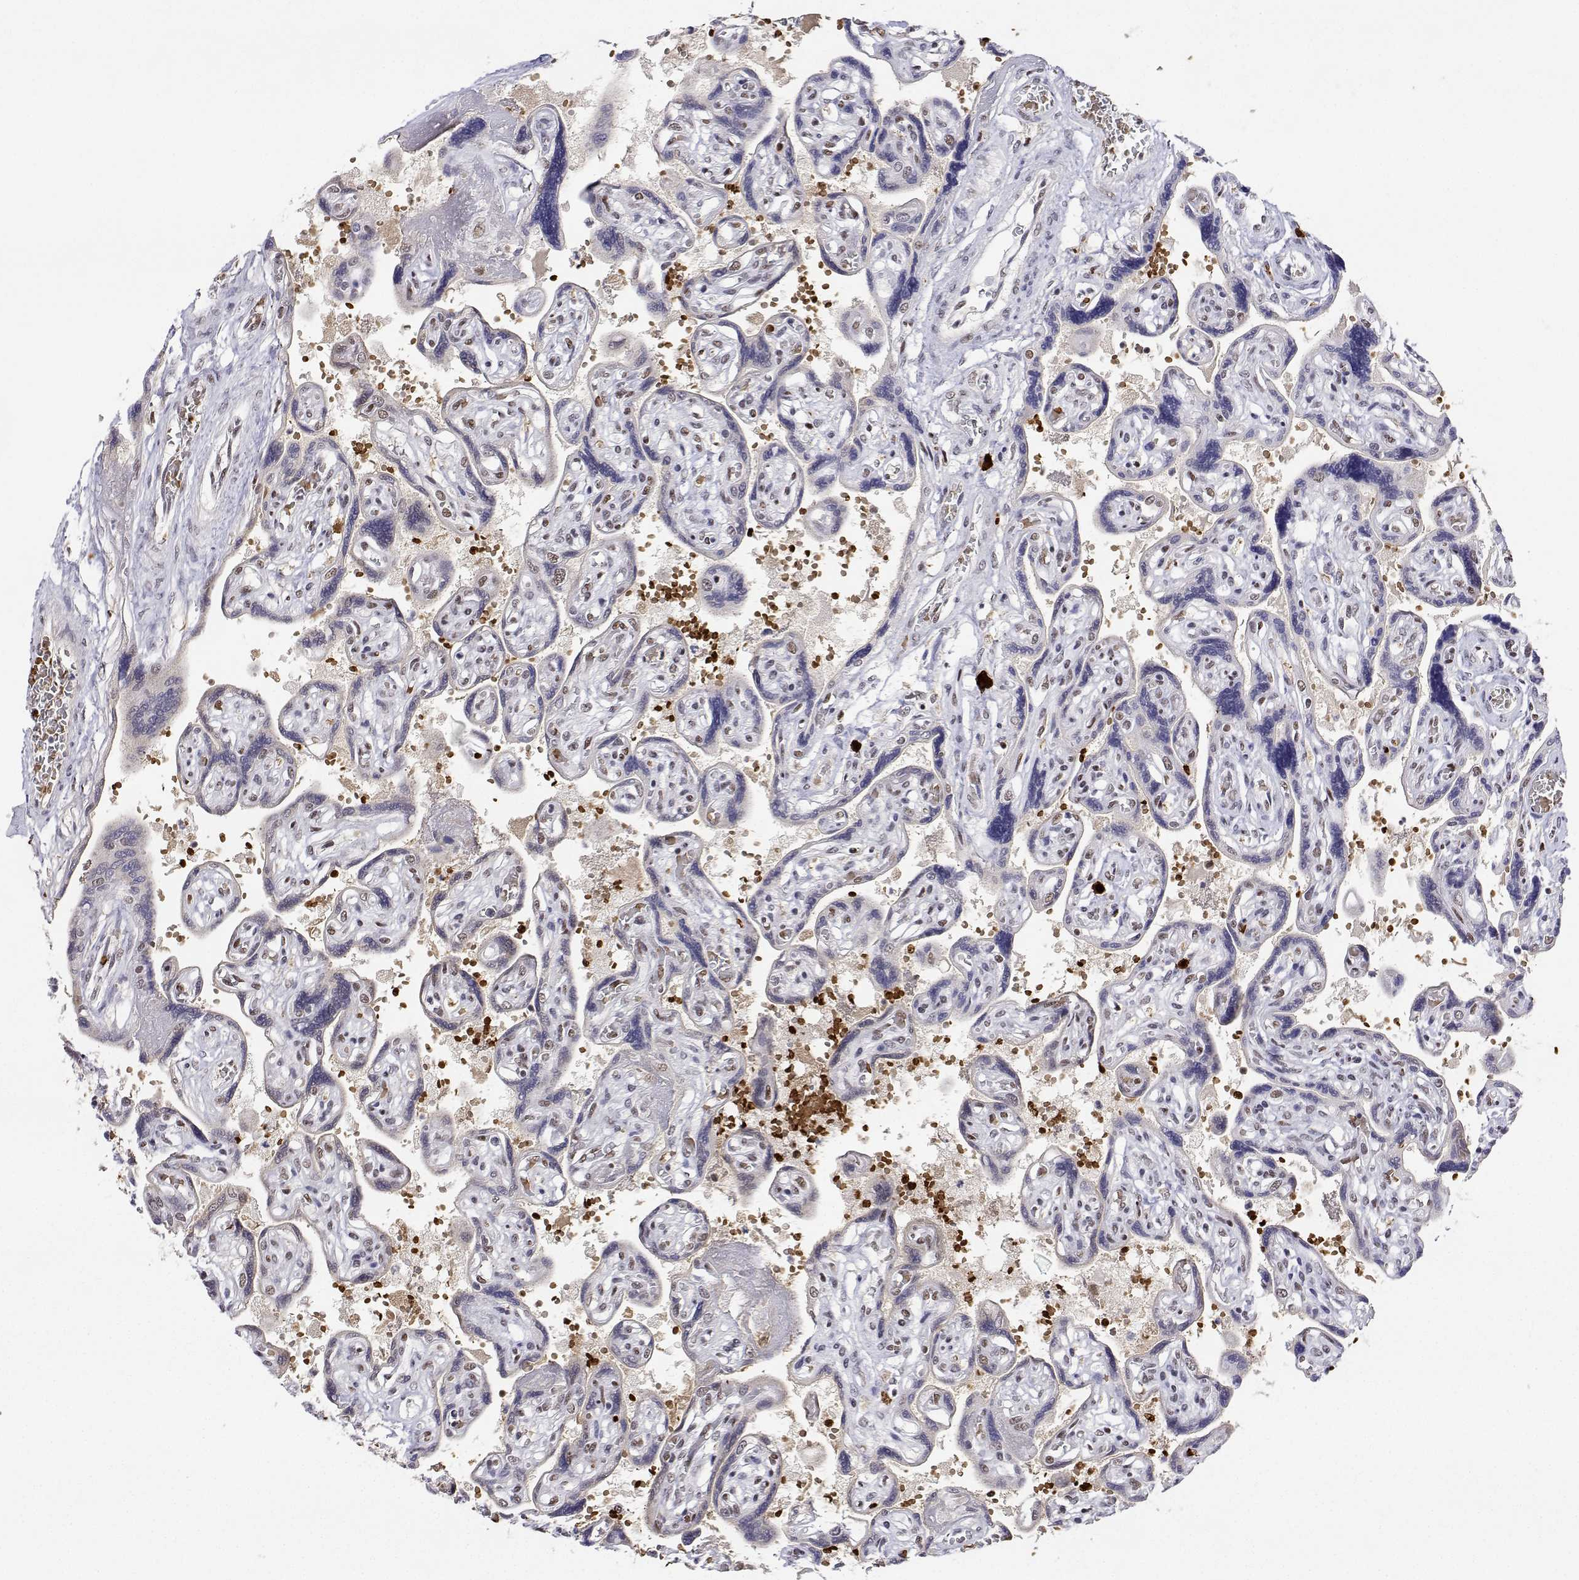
{"staining": {"intensity": "moderate", "quantity": ">75%", "location": "nuclear"}, "tissue": "placenta", "cell_type": "Decidual cells", "image_type": "normal", "snomed": [{"axis": "morphology", "description": "Normal tissue, NOS"}, {"axis": "topography", "description": "Placenta"}], "caption": "Decidual cells display medium levels of moderate nuclear staining in approximately >75% of cells in benign placenta.", "gene": "ADAR", "patient": {"sex": "female", "age": 32}}